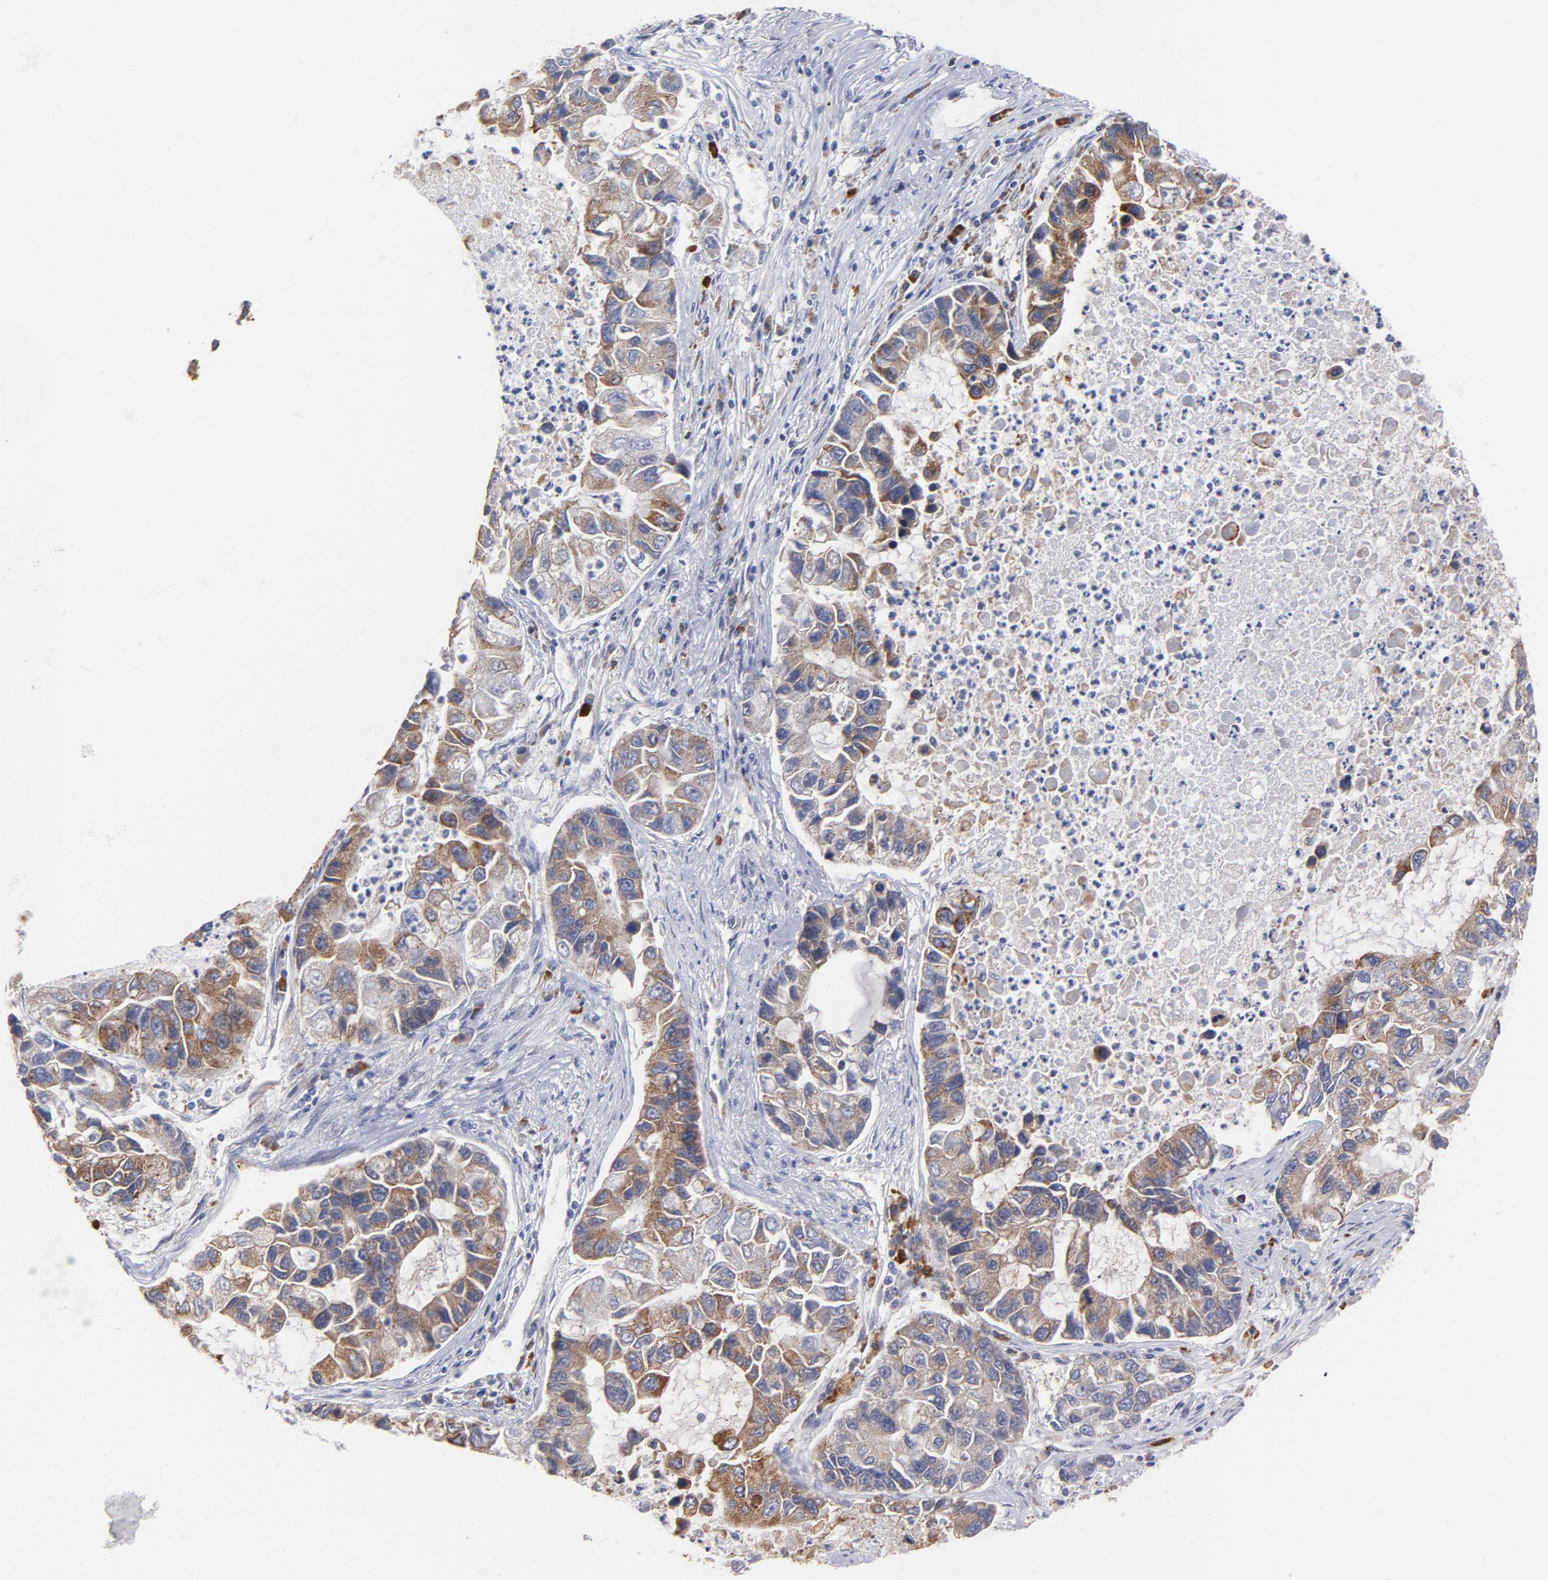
{"staining": {"intensity": "moderate", "quantity": "<25%", "location": "cytoplasmic/membranous"}, "tissue": "lung cancer", "cell_type": "Tumor cells", "image_type": "cancer", "snomed": [{"axis": "morphology", "description": "Adenocarcinoma, NOS"}, {"axis": "topography", "description": "Lung"}], "caption": "Lung cancer stained with a brown dye shows moderate cytoplasmic/membranous positive expression in about <25% of tumor cells.", "gene": "RAPGEF3", "patient": {"sex": "female", "age": 51}}